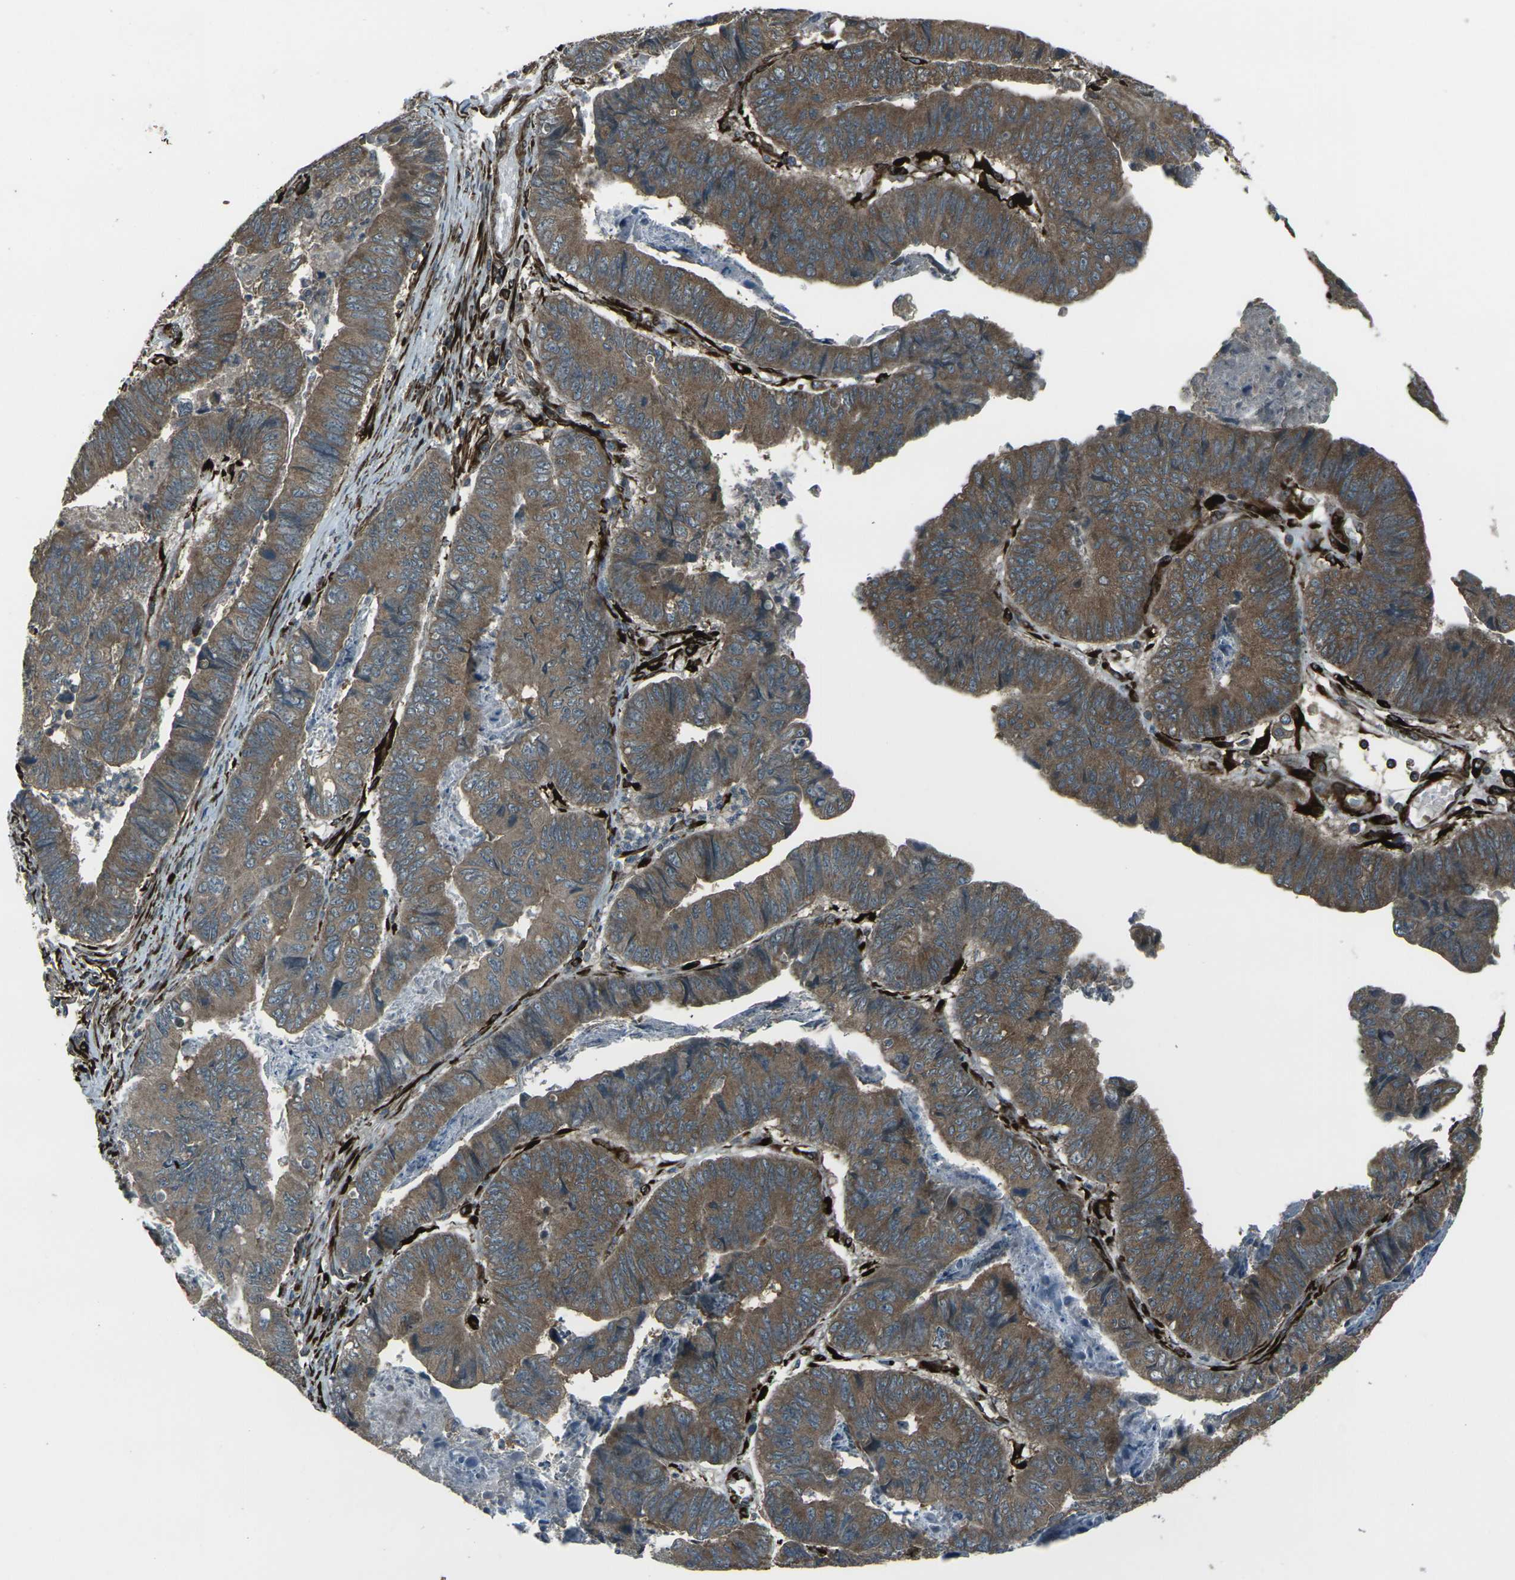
{"staining": {"intensity": "strong", "quantity": ">75%", "location": "cytoplasmic/membranous"}, "tissue": "stomach cancer", "cell_type": "Tumor cells", "image_type": "cancer", "snomed": [{"axis": "morphology", "description": "Adenocarcinoma, NOS"}, {"axis": "topography", "description": "Stomach, lower"}], "caption": "A high-resolution image shows IHC staining of stomach cancer, which shows strong cytoplasmic/membranous positivity in approximately >75% of tumor cells. The protein is stained brown, and the nuclei are stained in blue (DAB IHC with brightfield microscopy, high magnification).", "gene": "LSMEM1", "patient": {"sex": "male", "age": 77}}